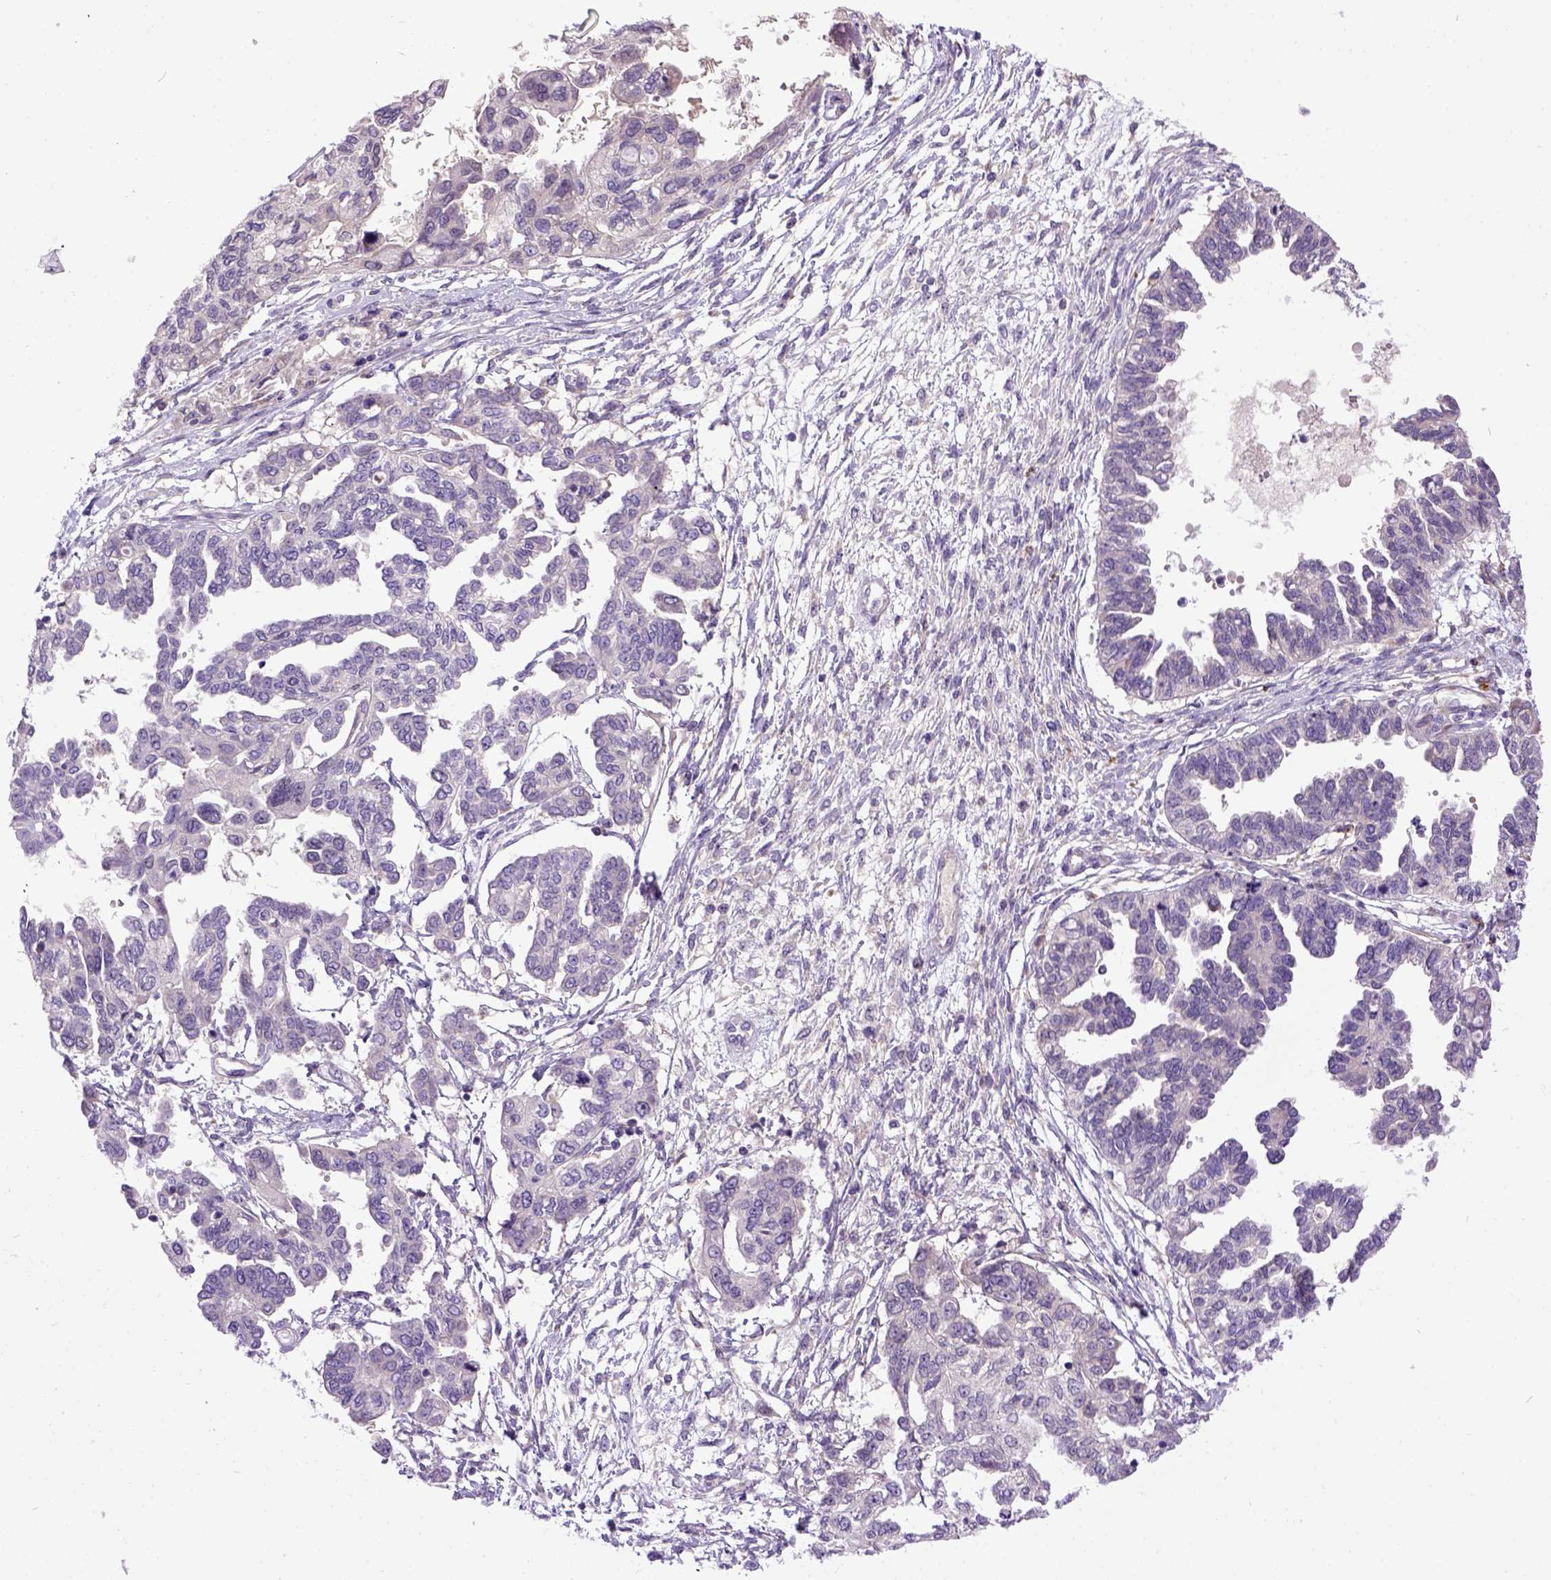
{"staining": {"intensity": "negative", "quantity": "none", "location": "none"}, "tissue": "ovarian cancer", "cell_type": "Tumor cells", "image_type": "cancer", "snomed": [{"axis": "morphology", "description": "Cystadenocarcinoma, serous, NOS"}, {"axis": "topography", "description": "Ovary"}], "caption": "High power microscopy image of an immunohistochemistry (IHC) image of ovarian cancer (serous cystadenocarcinoma), revealing no significant positivity in tumor cells.", "gene": "NEK5", "patient": {"sex": "female", "age": 53}}